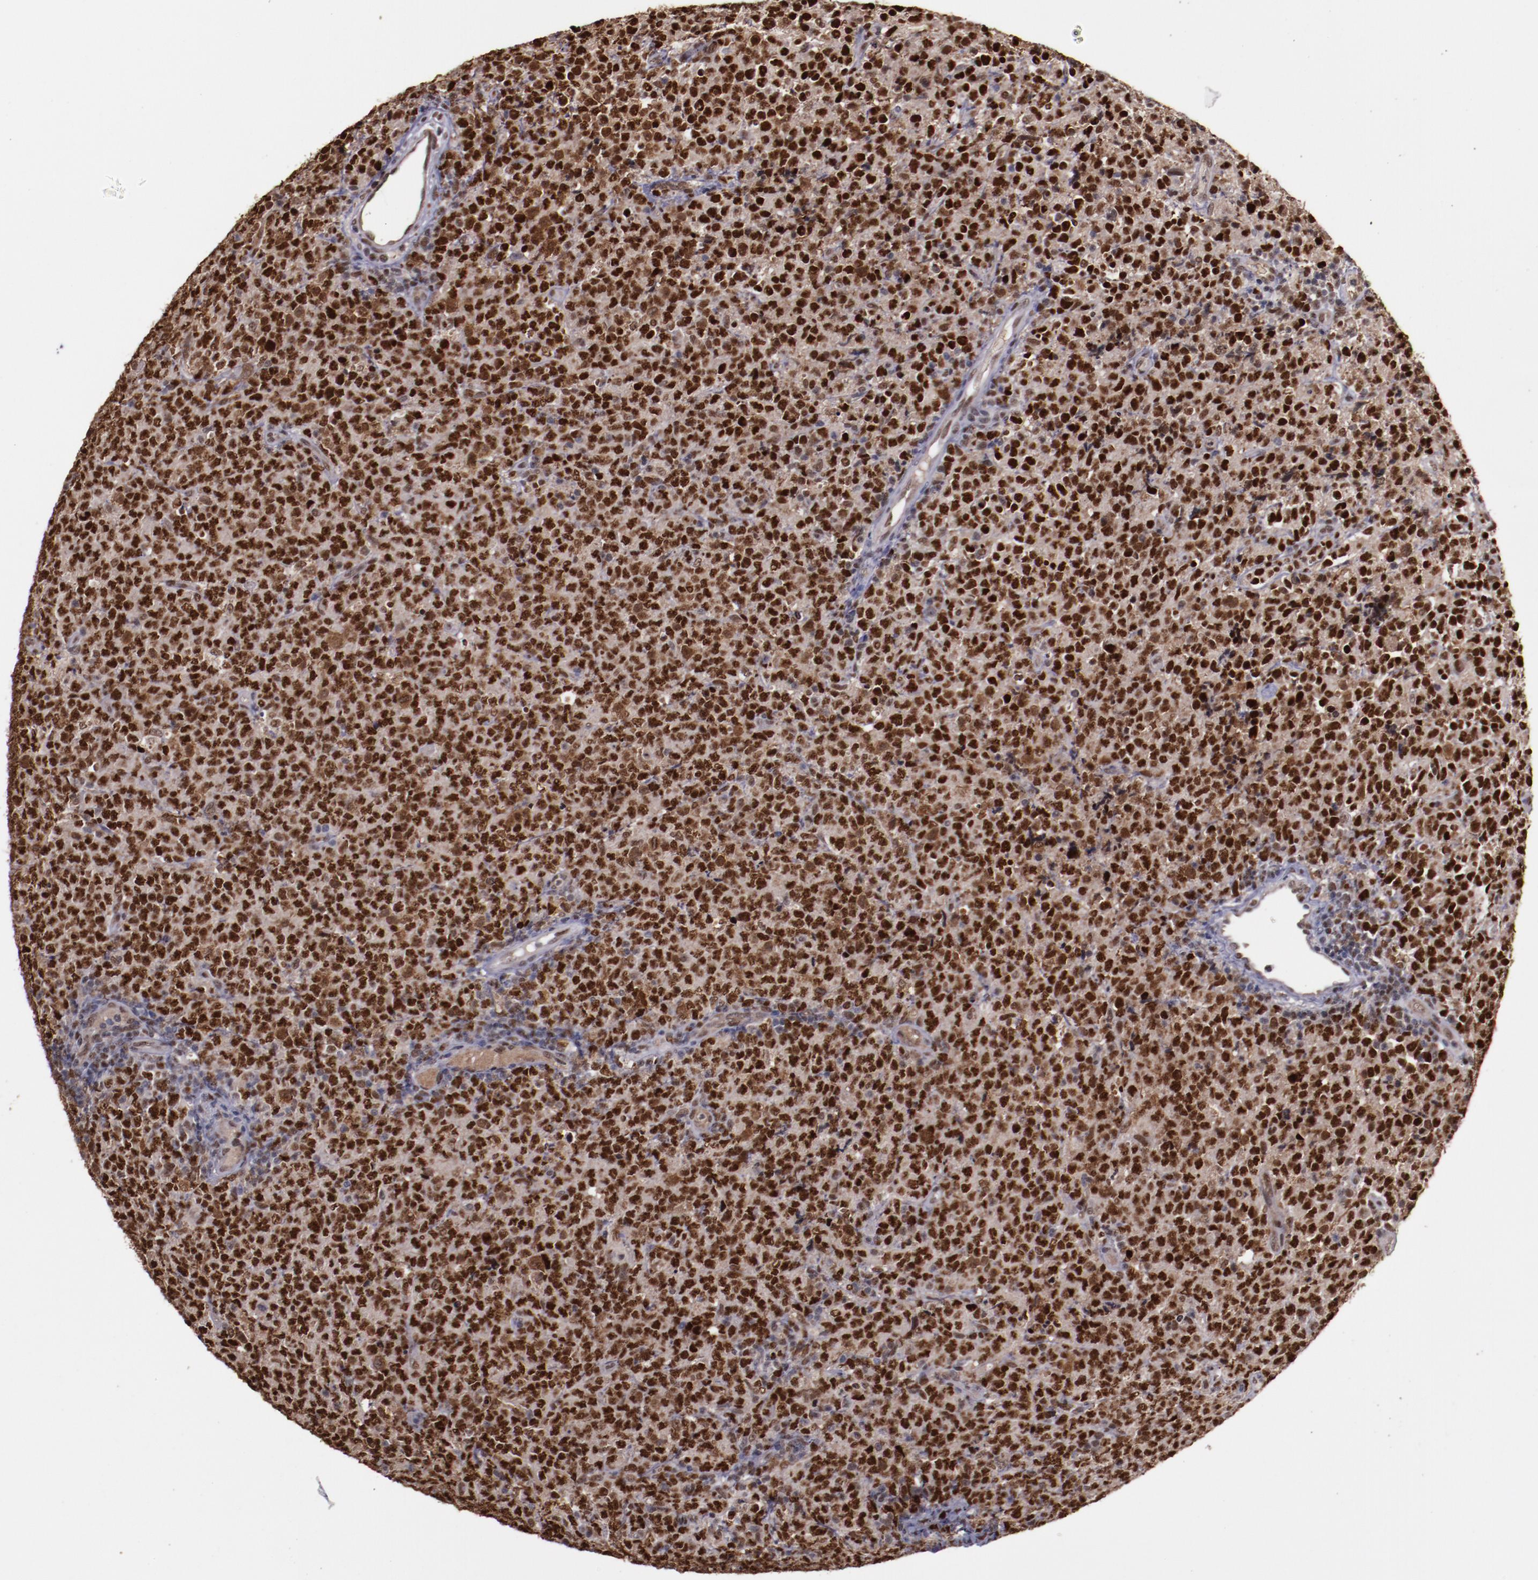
{"staining": {"intensity": "strong", "quantity": ">75%", "location": "nuclear"}, "tissue": "lymphoma", "cell_type": "Tumor cells", "image_type": "cancer", "snomed": [{"axis": "morphology", "description": "Malignant lymphoma, non-Hodgkin's type, High grade"}, {"axis": "topography", "description": "Tonsil"}], "caption": "Lymphoma stained for a protein (brown) demonstrates strong nuclear positive staining in approximately >75% of tumor cells.", "gene": "CHEK2", "patient": {"sex": "female", "age": 36}}